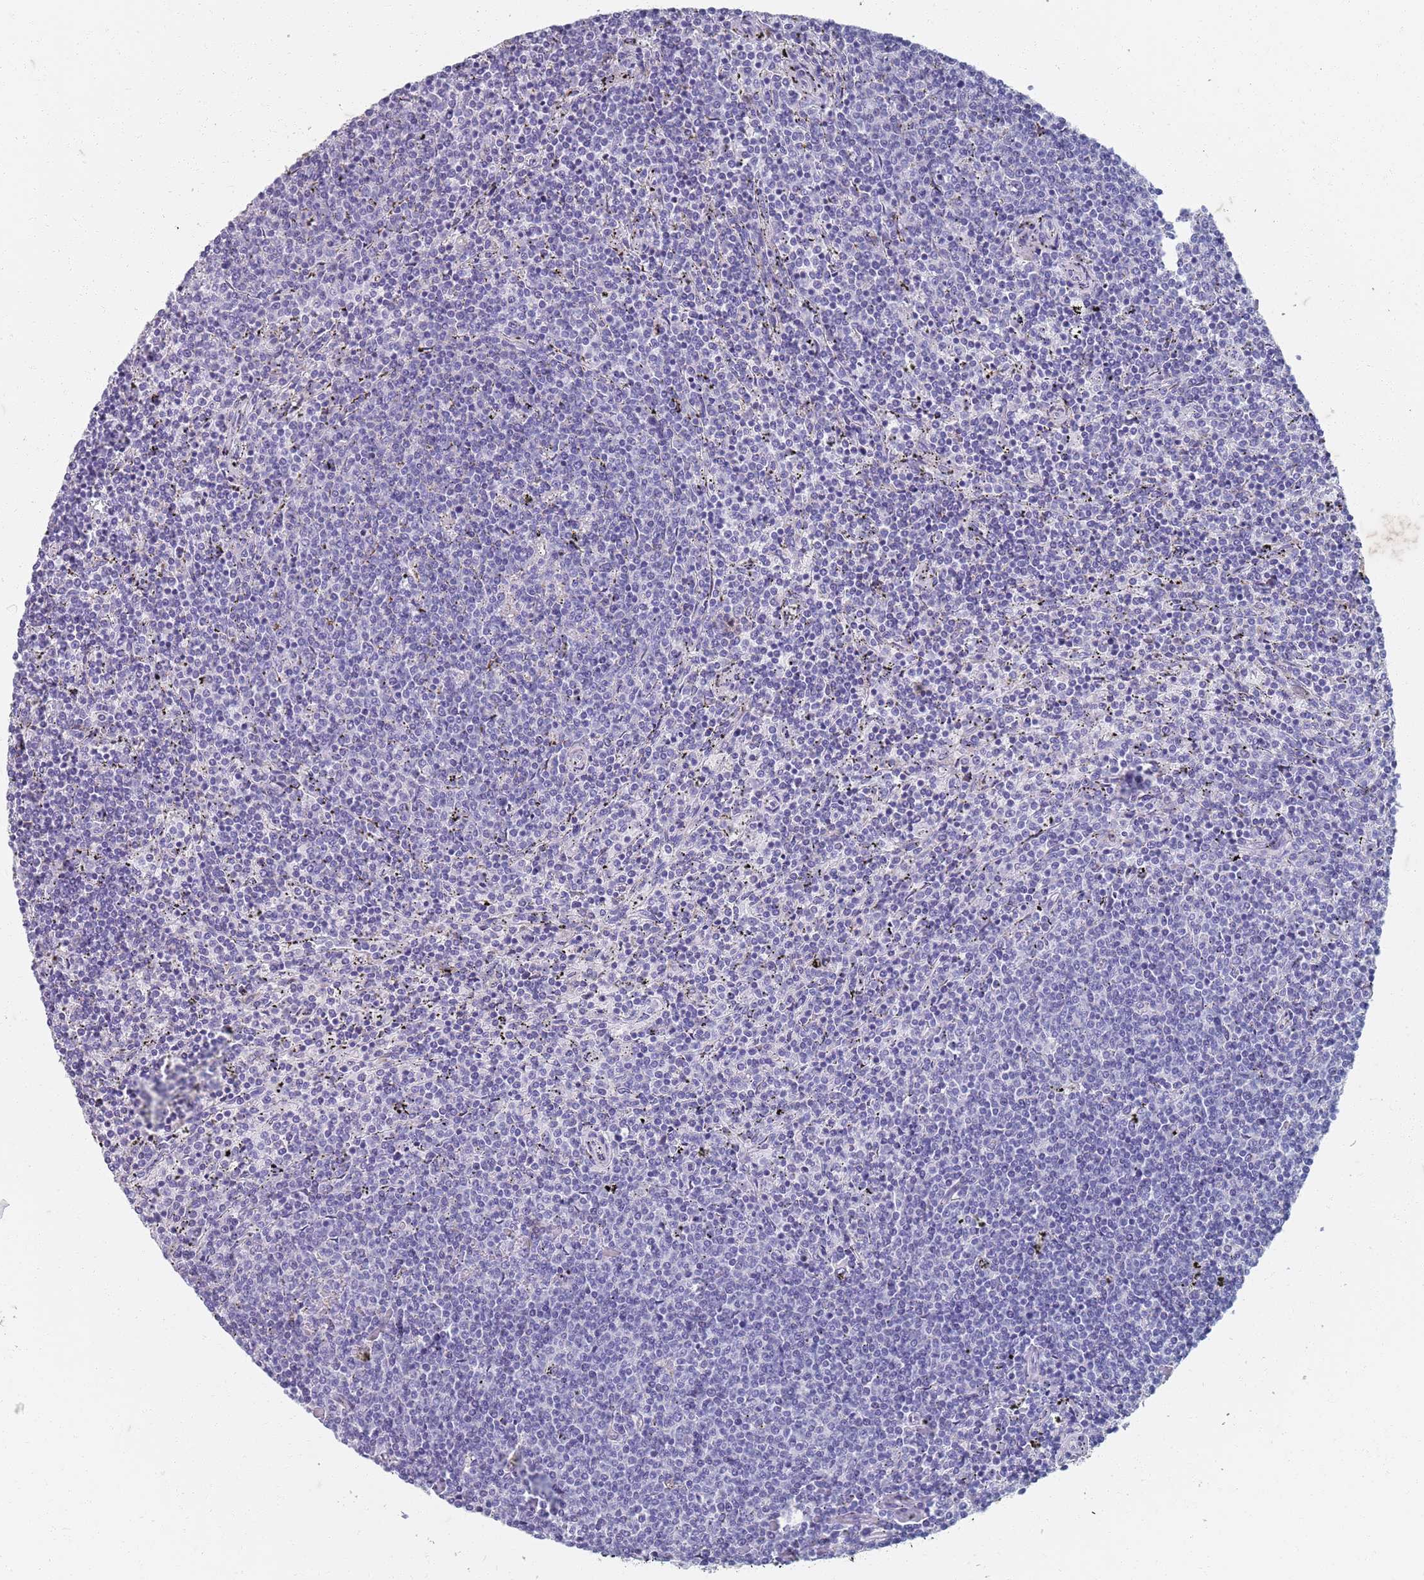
{"staining": {"intensity": "negative", "quantity": "none", "location": "none"}, "tissue": "lymphoma", "cell_type": "Tumor cells", "image_type": "cancer", "snomed": [{"axis": "morphology", "description": "Malignant lymphoma, non-Hodgkin's type, Low grade"}, {"axis": "topography", "description": "Spleen"}], "caption": "Low-grade malignant lymphoma, non-Hodgkin's type was stained to show a protein in brown. There is no significant positivity in tumor cells.", "gene": "PLOD1", "patient": {"sex": "female", "age": 50}}